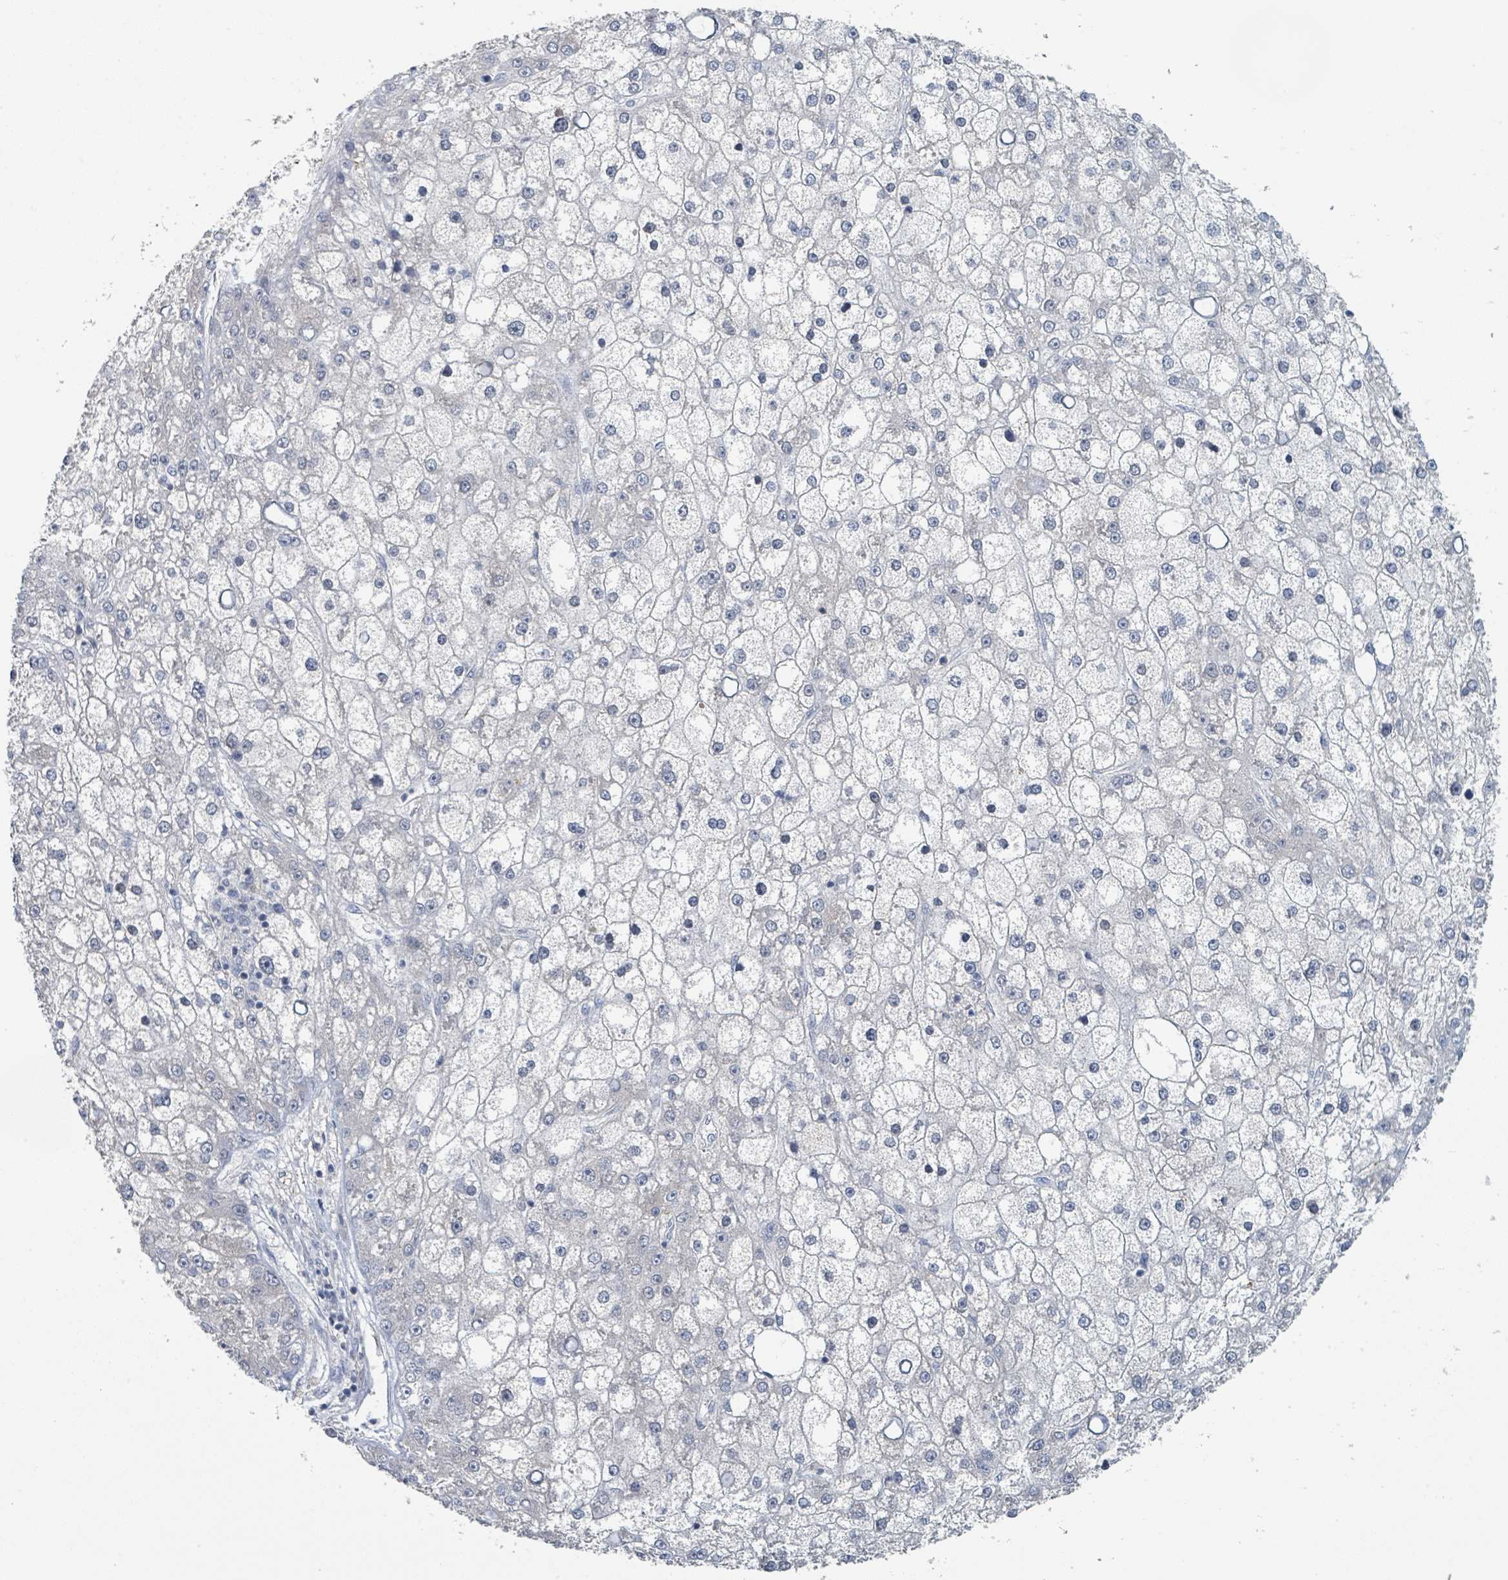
{"staining": {"intensity": "negative", "quantity": "none", "location": "none"}, "tissue": "liver cancer", "cell_type": "Tumor cells", "image_type": "cancer", "snomed": [{"axis": "morphology", "description": "Carcinoma, Hepatocellular, NOS"}, {"axis": "topography", "description": "Liver"}], "caption": "IHC micrograph of hepatocellular carcinoma (liver) stained for a protein (brown), which demonstrates no positivity in tumor cells.", "gene": "ANKRD55", "patient": {"sex": "male", "age": 67}}